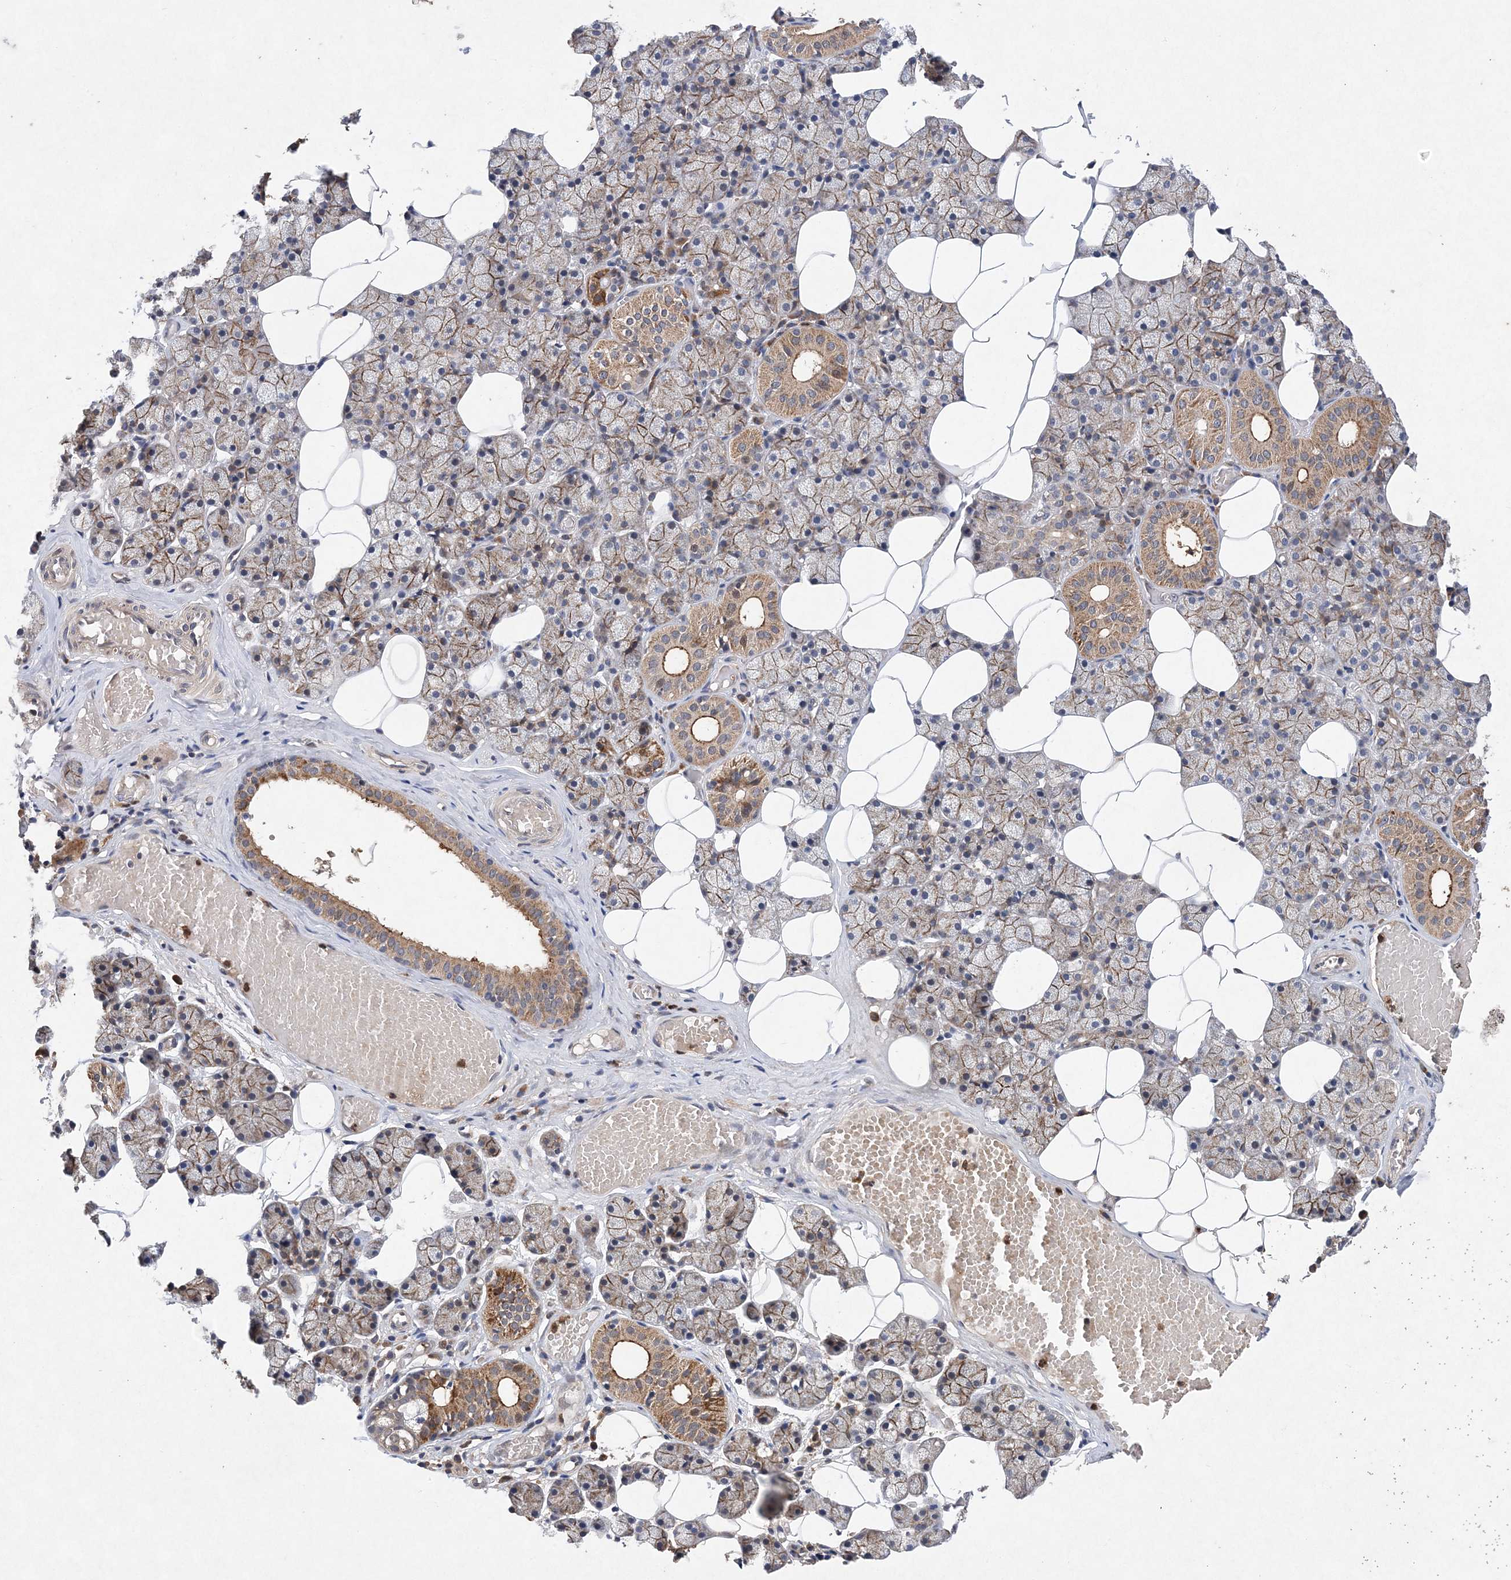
{"staining": {"intensity": "moderate", "quantity": "25%-75%", "location": "cytoplasmic/membranous"}, "tissue": "salivary gland", "cell_type": "Glandular cells", "image_type": "normal", "snomed": [{"axis": "morphology", "description": "Normal tissue, NOS"}, {"axis": "topography", "description": "Salivary gland"}], "caption": "Immunohistochemistry (IHC) of benign human salivary gland shows medium levels of moderate cytoplasmic/membranous expression in about 25%-75% of glandular cells.", "gene": "PROSER1", "patient": {"sex": "female", "age": 33}}